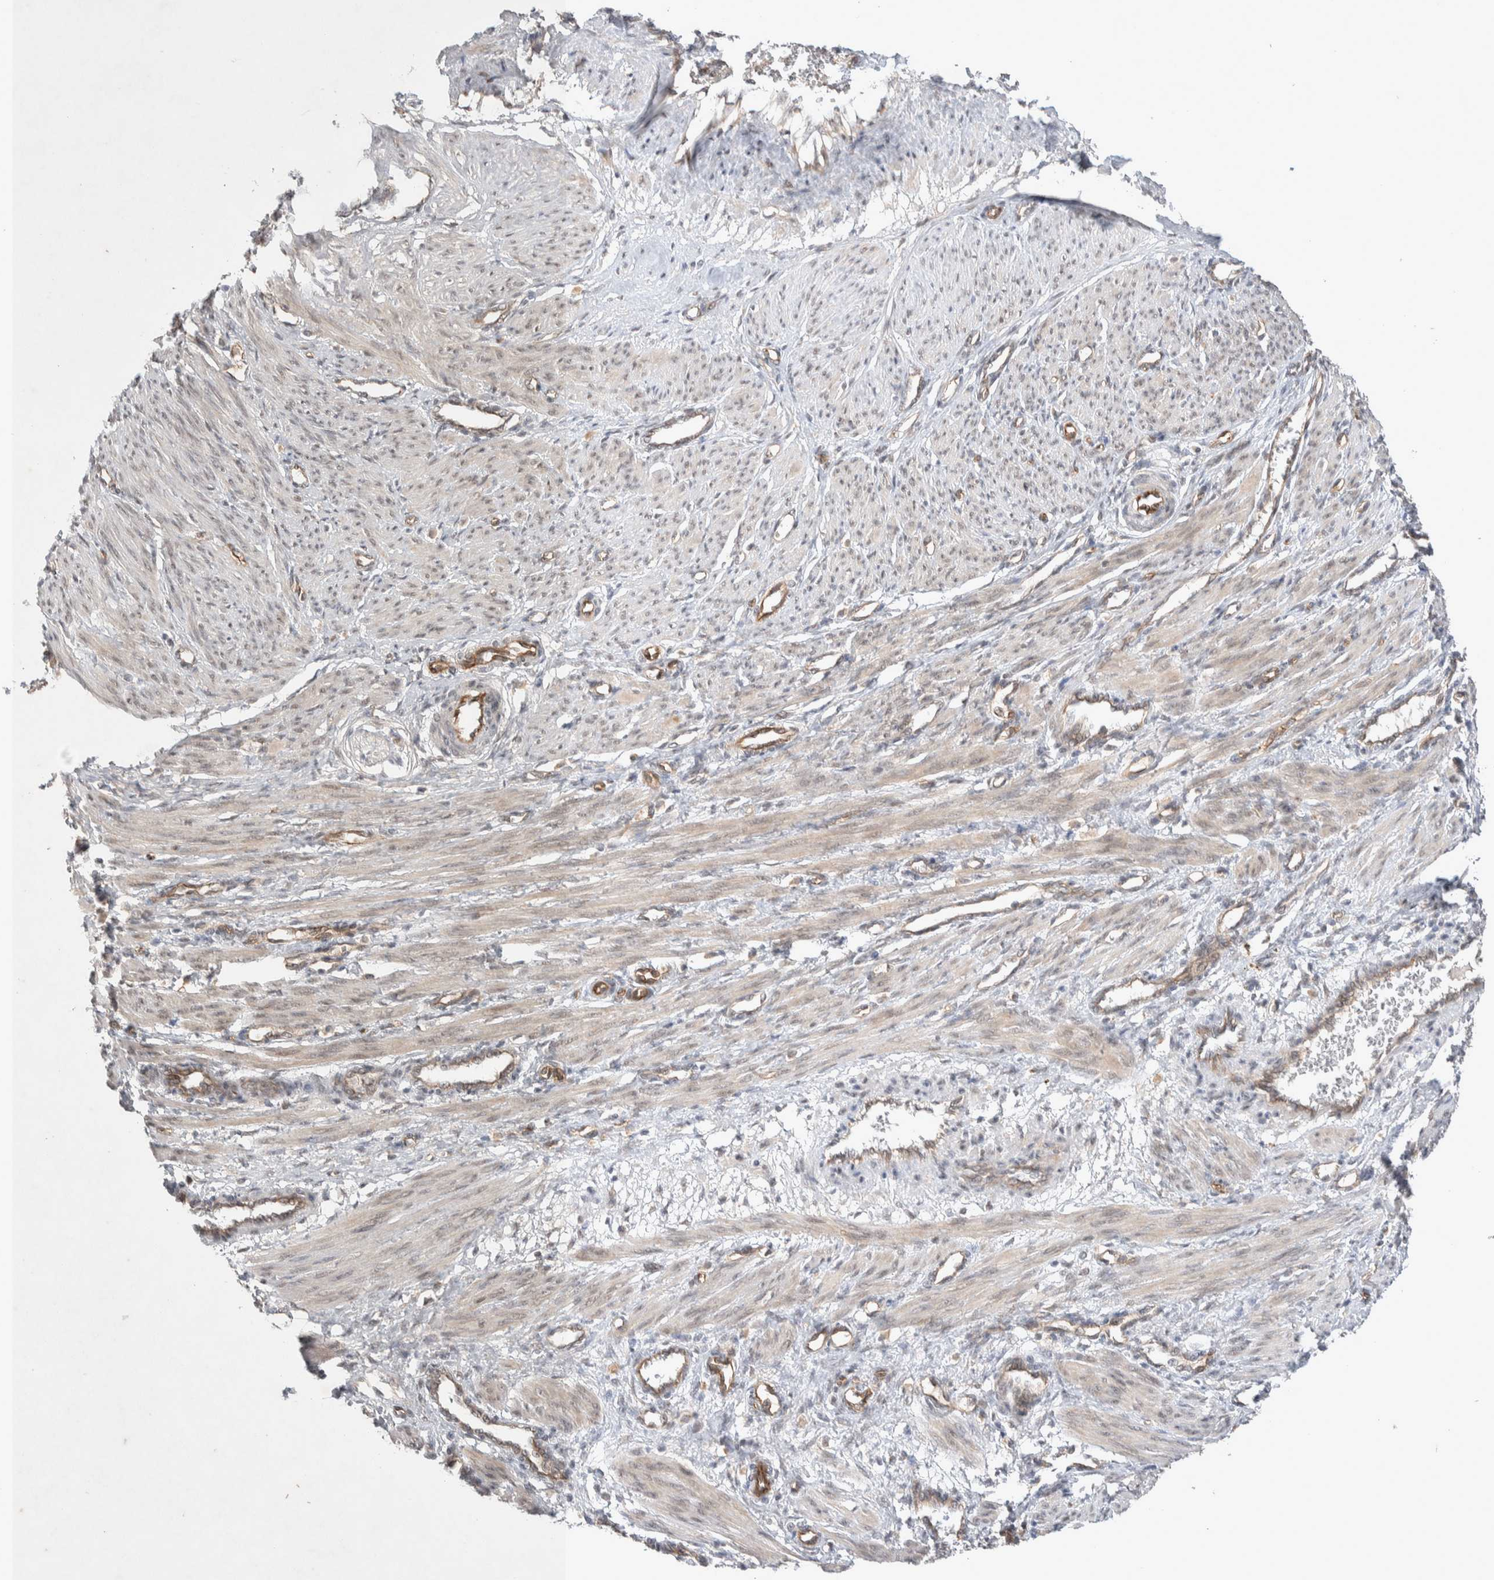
{"staining": {"intensity": "weak", "quantity": "<25%", "location": "cytoplasmic/membranous"}, "tissue": "smooth muscle", "cell_type": "Smooth muscle cells", "image_type": "normal", "snomed": [{"axis": "morphology", "description": "Normal tissue, NOS"}, {"axis": "topography", "description": "Endometrium"}], "caption": "This is a image of IHC staining of unremarkable smooth muscle, which shows no positivity in smooth muscle cells.", "gene": "ZNF704", "patient": {"sex": "female", "age": 33}}